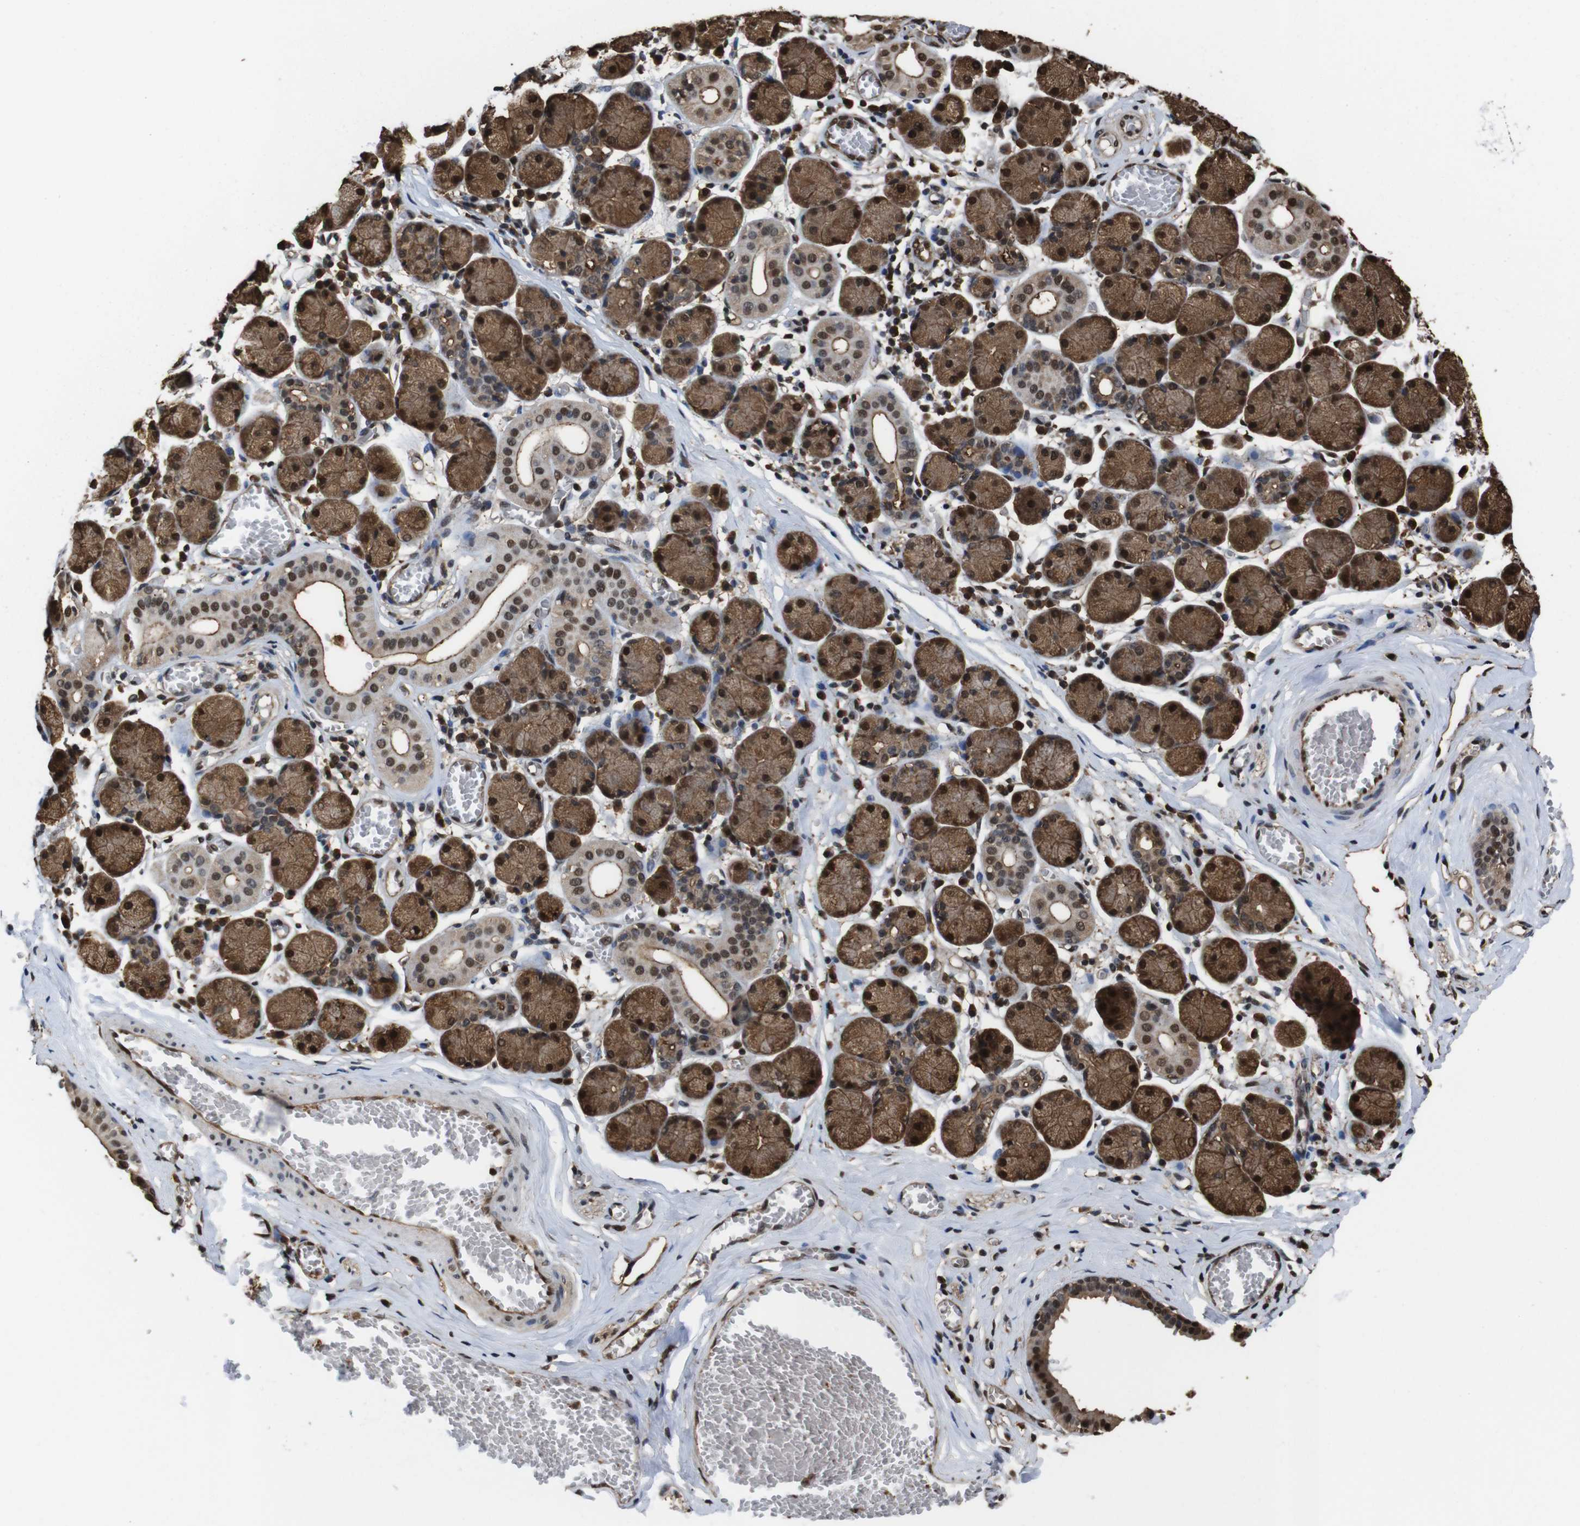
{"staining": {"intensity": "moderate", "quantity": ">75%", "location": "cytoplasmic/membranous,nuclear"}, "tissue": "salivary gland", "cell_type": "Glandular cells", "image_type": "normal", "snomed": [{"axis": "morphology", "description": "Normal tissue, NOS"}, {"axis": "topography", "description": "Salivary gland"}], "caption": "Brown immunohistochemical staining in benign salivary gland exhibits moderate cytoplasmic/membranous,nuclear staining in approximately >75% of glandular cells. (brown staining indicates protein expression, while blue staining denotes nuclei).", "gene": "VCP", "patient": {"sex": "female", "age": 24}}